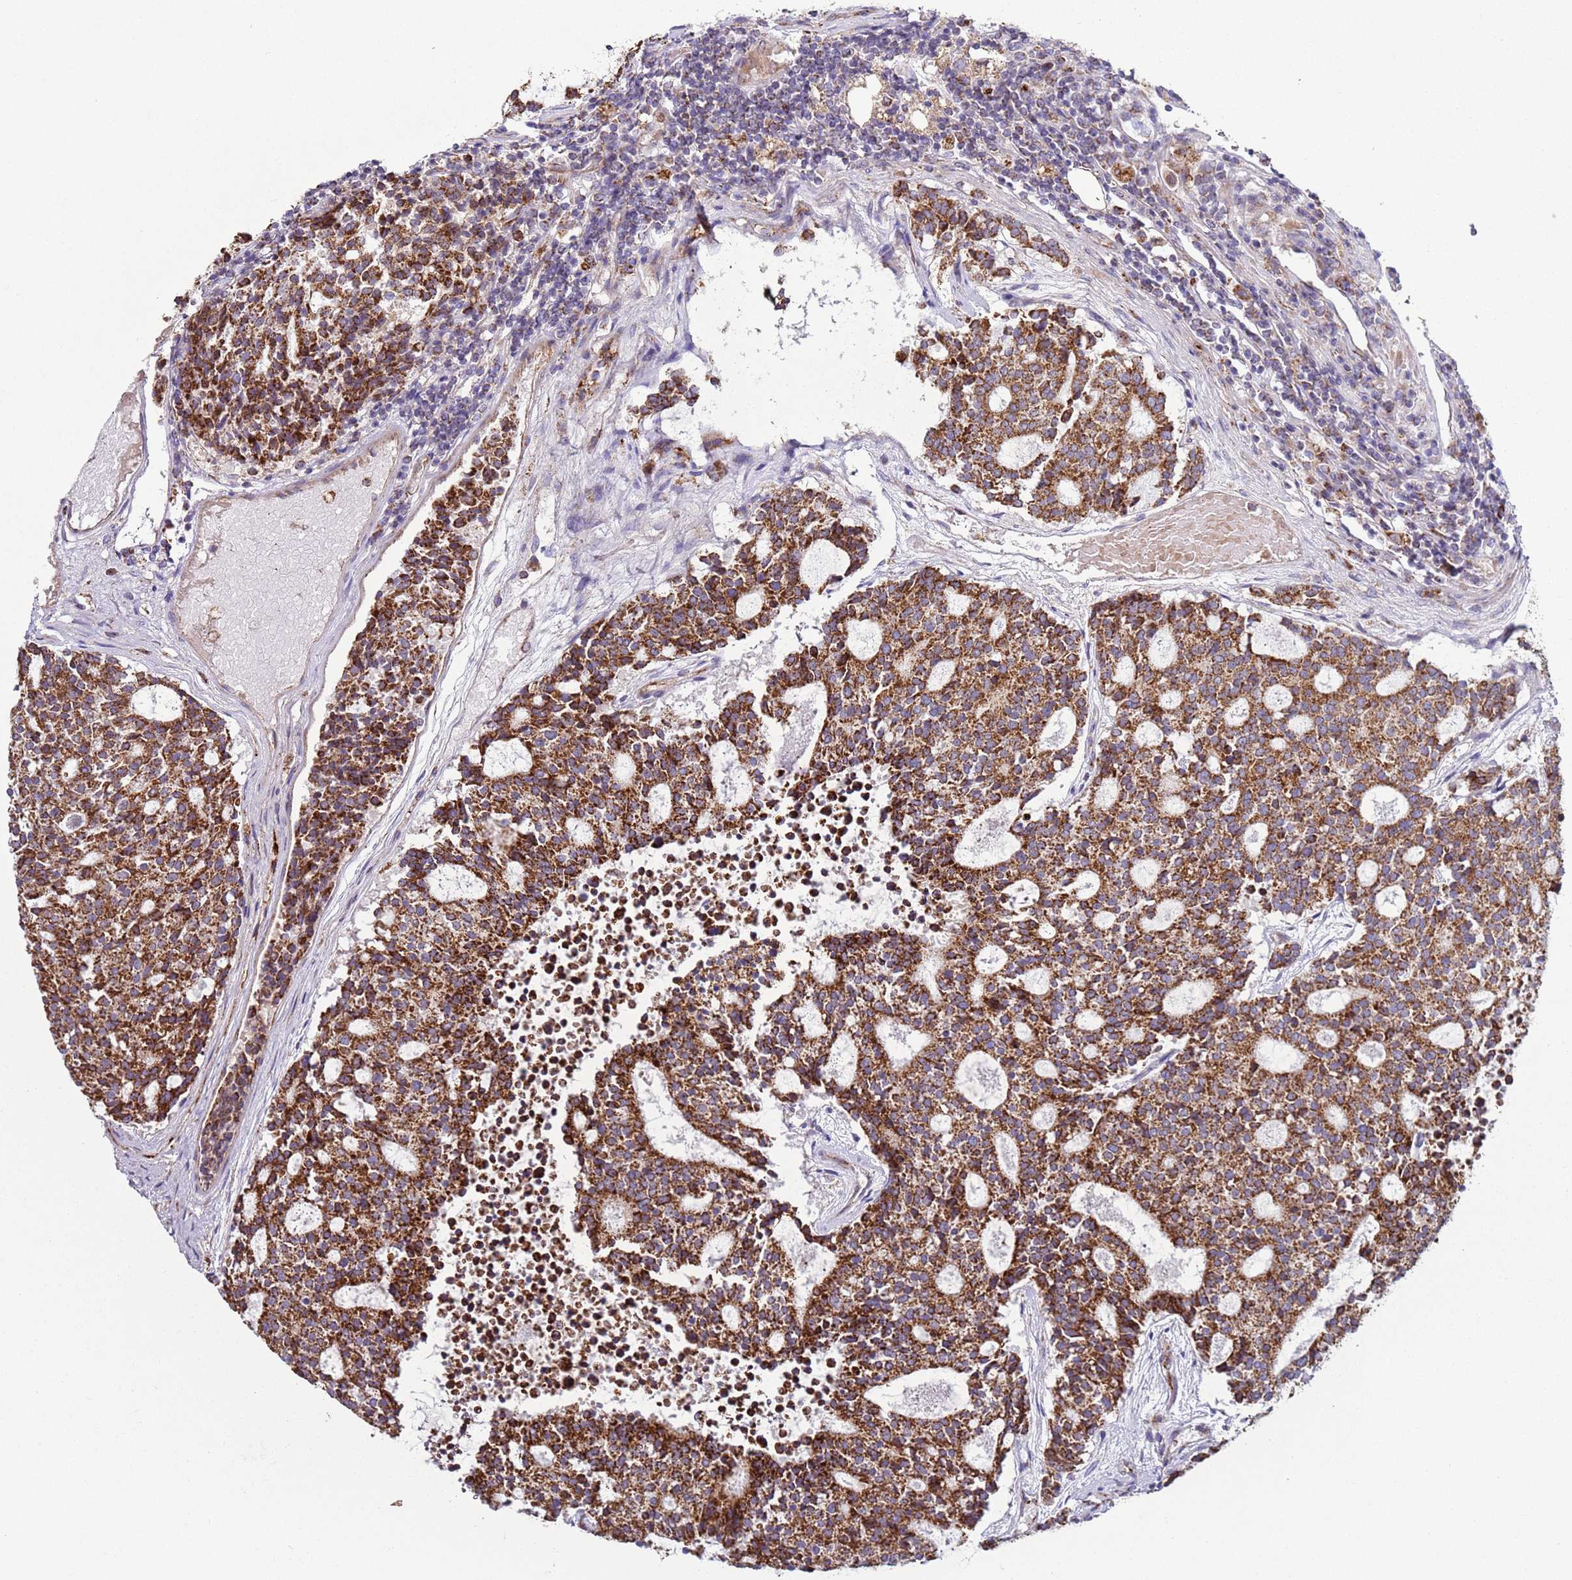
{"staining": {"intensity": "strong", "quantity": ">75%", "location": "cytoplasmic/membranous"}, "tissue": "carcinoid", "cell_type": "Tumor cells", "image_type": "cancer", "snomed": [{"axis": "morphology", "description": "Carcinoid, malignant, NOS"}, {"axis": "topography", "description": "Pancreas"}], "caption": "This is a micrograph of IHC staining of carcinoid, which shows strong expression in the cytoplasmic/membranous of tumor cells.", "gene": "FBXO33", "patient": {"sex": "female", "age": 54}}